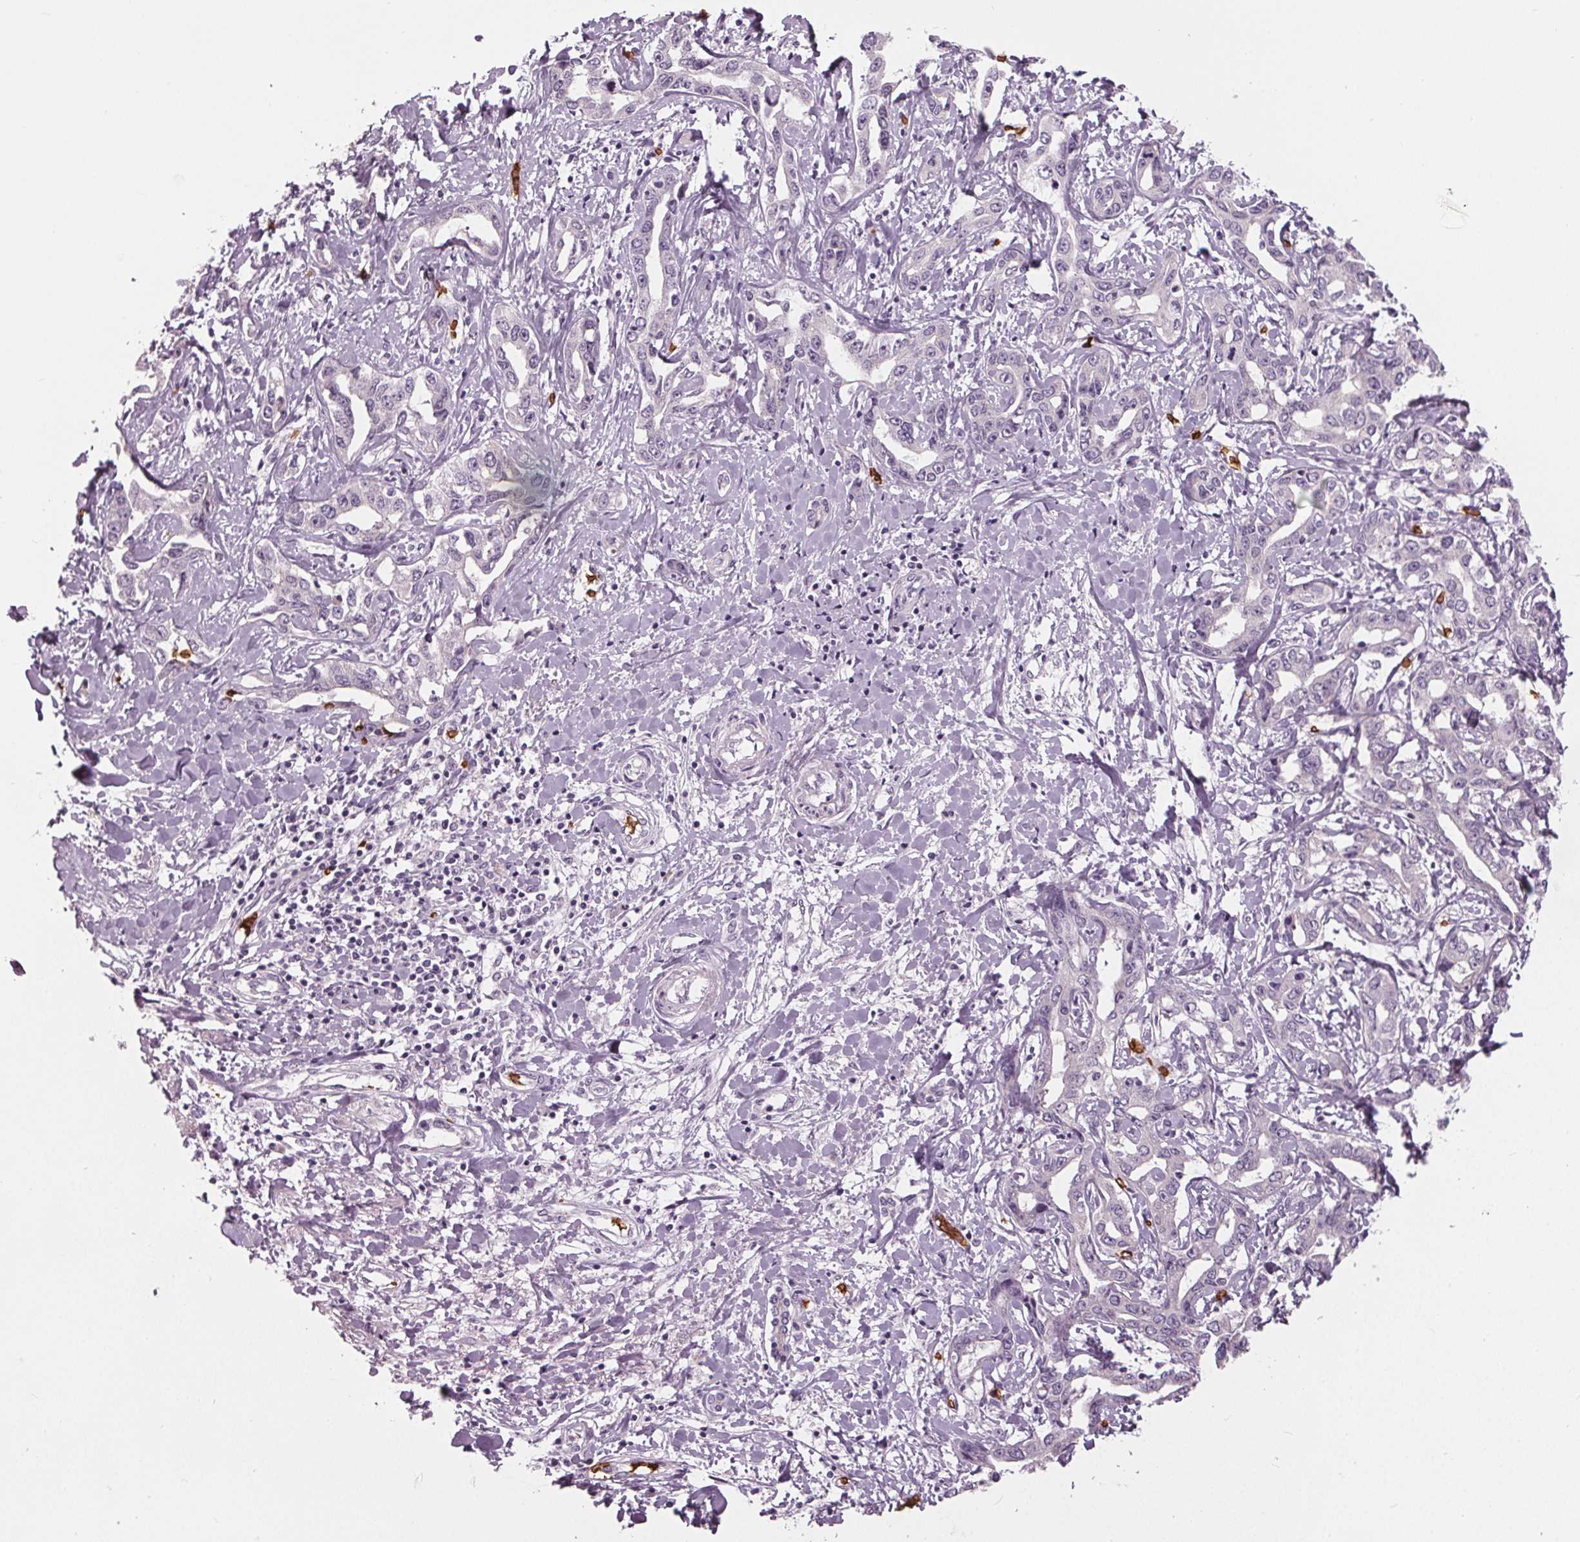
{"staining": {"intensity": "negative", "quantity": "none", "location": "none"}, "tissue": "liver cancer", "cell_type": "Tumor cells", "image_type": "cancer", "snomed": [{"axis": "morphology", "description": "Cholangiocarcinoma"}, {"axis": "topography", "description": "Liver"}], "caption": "Immunohistochemistry of human cholangiocarcinoma (liver) displays no expression in tumor cells. The staining is performed using DAB brown chromogen with nuclei counter-stained in using hematoxylin.", "gene": "SLC4A1", "patient": {"sex": "male", "age": 59}}